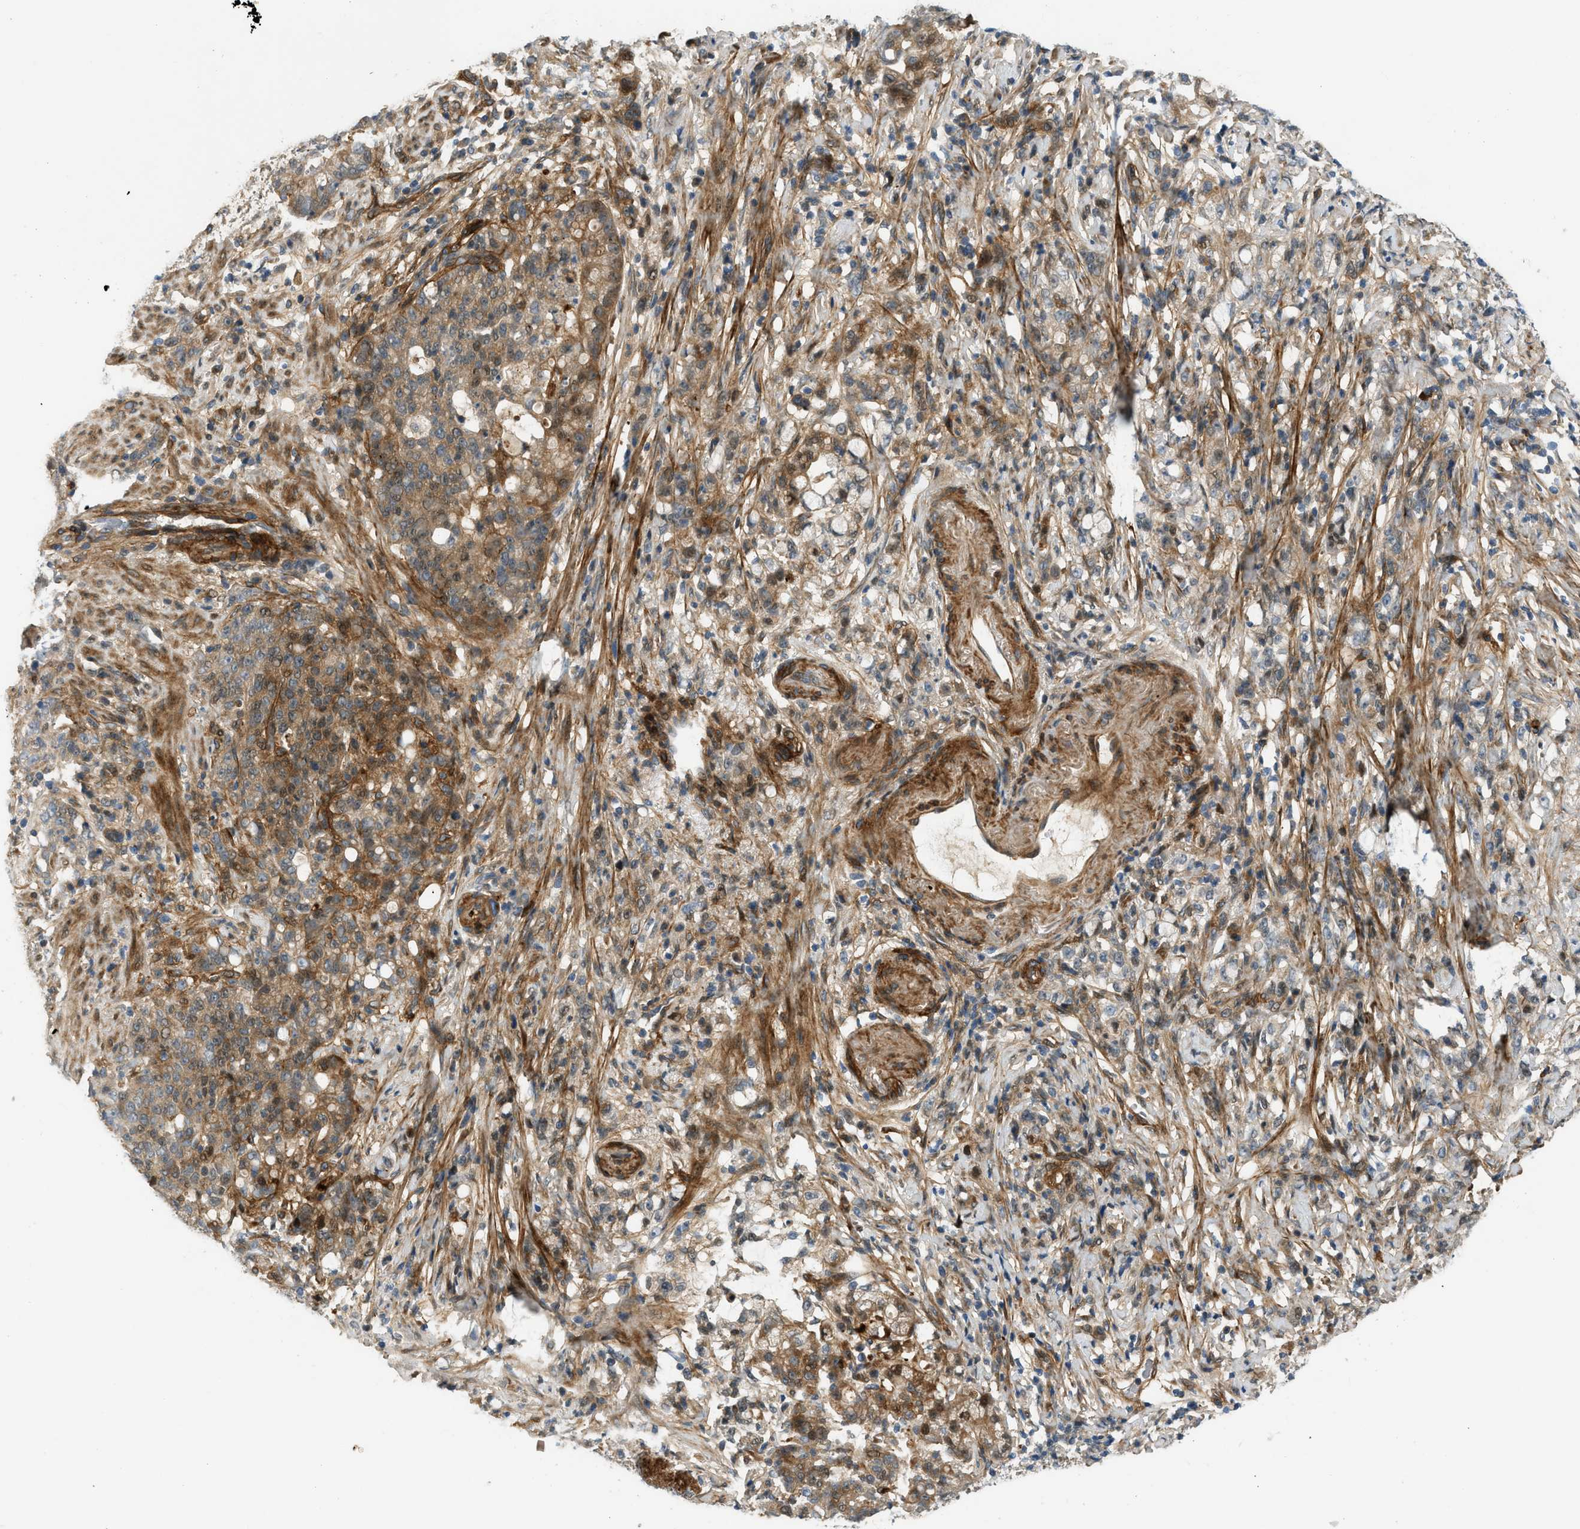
{"staining": {"intensity": "moderate", "quantity": ">75%", "location": "cytoplasmic/membranous"}, "tissue": "stomach cancer", "cell_type": "Tumor cells", "image_type": "cancer", "snomed": [{"axis": "morphology", "description": "Adenocarcinoma, NOS"}, {"axis": "topography", "description": "Stomach, lower"}], "caption": "Immunohistochemistry (IHC) (DAB) staining of stomach cancer shows moderate cytoplasmic/membranous protein staining in about >75% of tumor cells.", "gene": "EDNRA", "patient": {"sex": "male", "age": 88}}